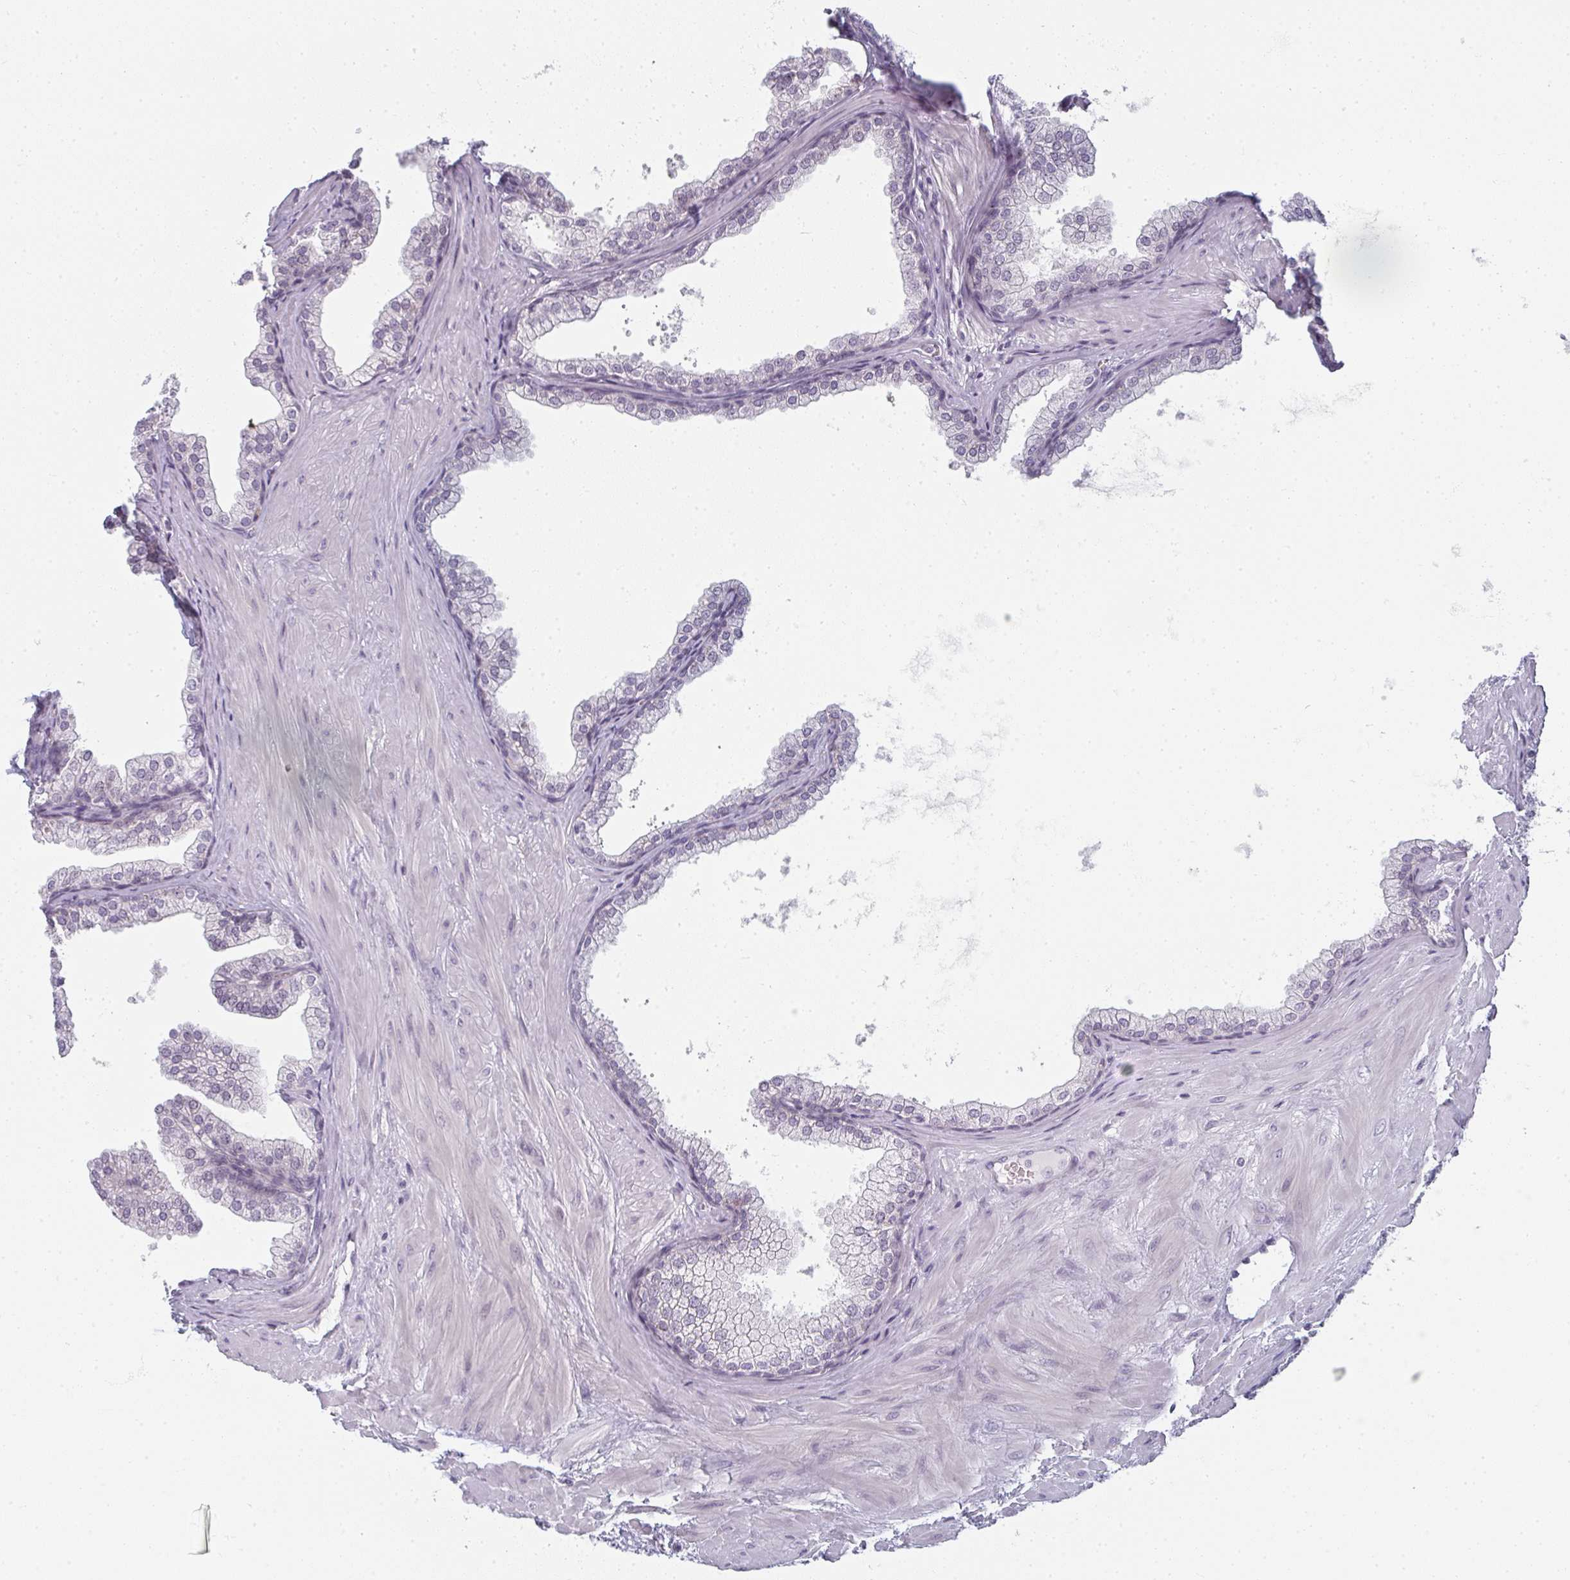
{"staining": {"intensity": "negative", "quantity": "none", "location": "none"}, "tissue": "prostate", "cell_type": "Glandular cells", "image_type": "normal", "snomed": [{"axis": "morphology", "description": "Normal tissue, NOS"}, {"axis": "topography", "description": "Prostate"}], "caption": "Photomicrograph shows no protein staining in glandular cells of normal prostate. The staining was performed using DAB (3,3'-diaminobenzidine) to visualize the protein expression in brown, while the nuclei were stained in blue with hematoxylin (Magnification: 20x).", "gene": "RBBP6", "patient": {"sex": "male", "age": 37}}